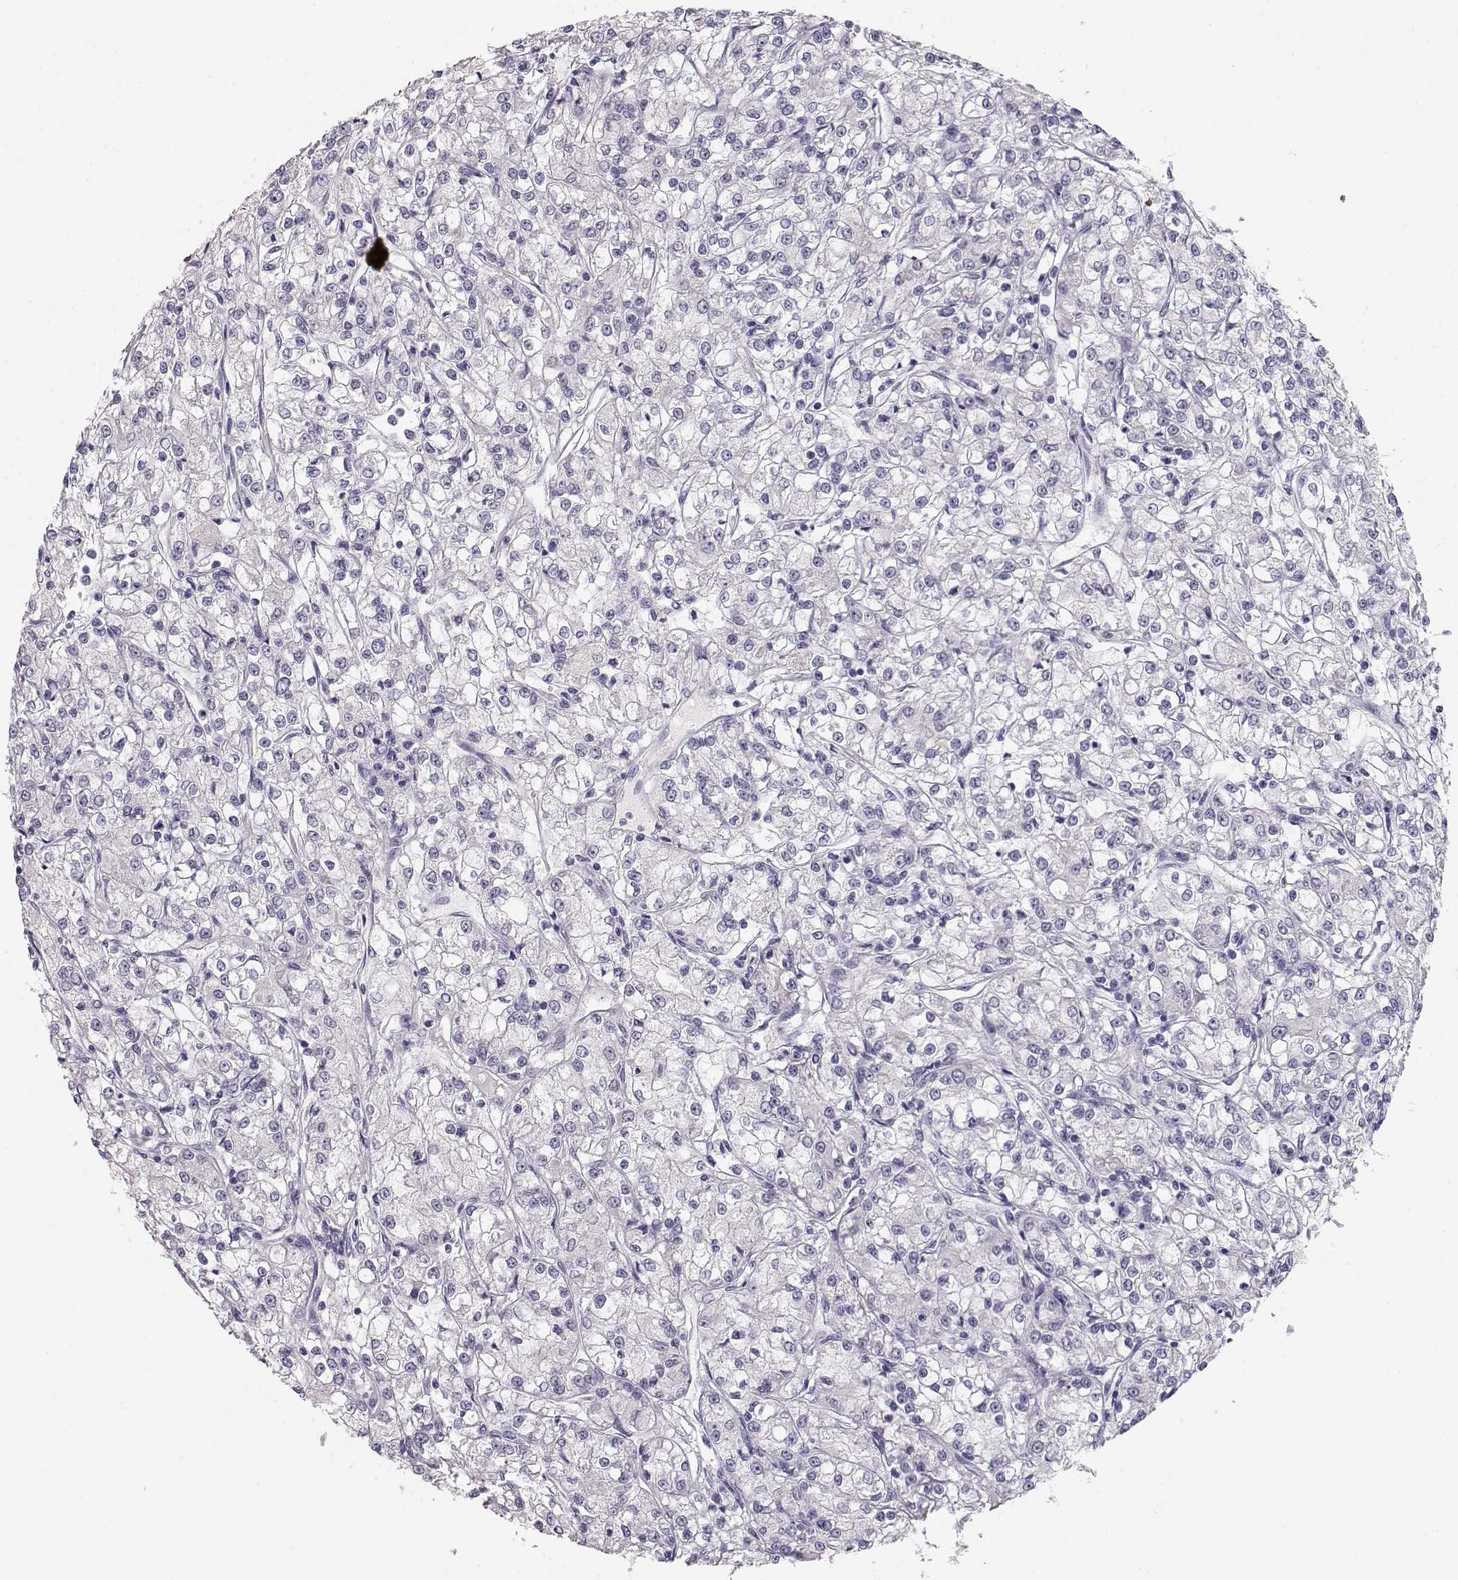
{"staining": {"intensity": "negative", "quantity": "none", "location": "none"}, "tissue": "renal cancer", "cell_type": "Tumor cells", "image_type": "cancer", "snomed": [{"axis": "morphology", "description": "Adenocarcinoma, NOS"}, {"axis": "topography", "description": "Kidney"}], "caption": "An immunohistochemistry micrograph of adenocarcinoma (renal) is shown. There is no staining in tumor cells of adenocarcinoma (renal).", "gene": "MAGEC1", "patient": {"sex": "female", "age": 59}}